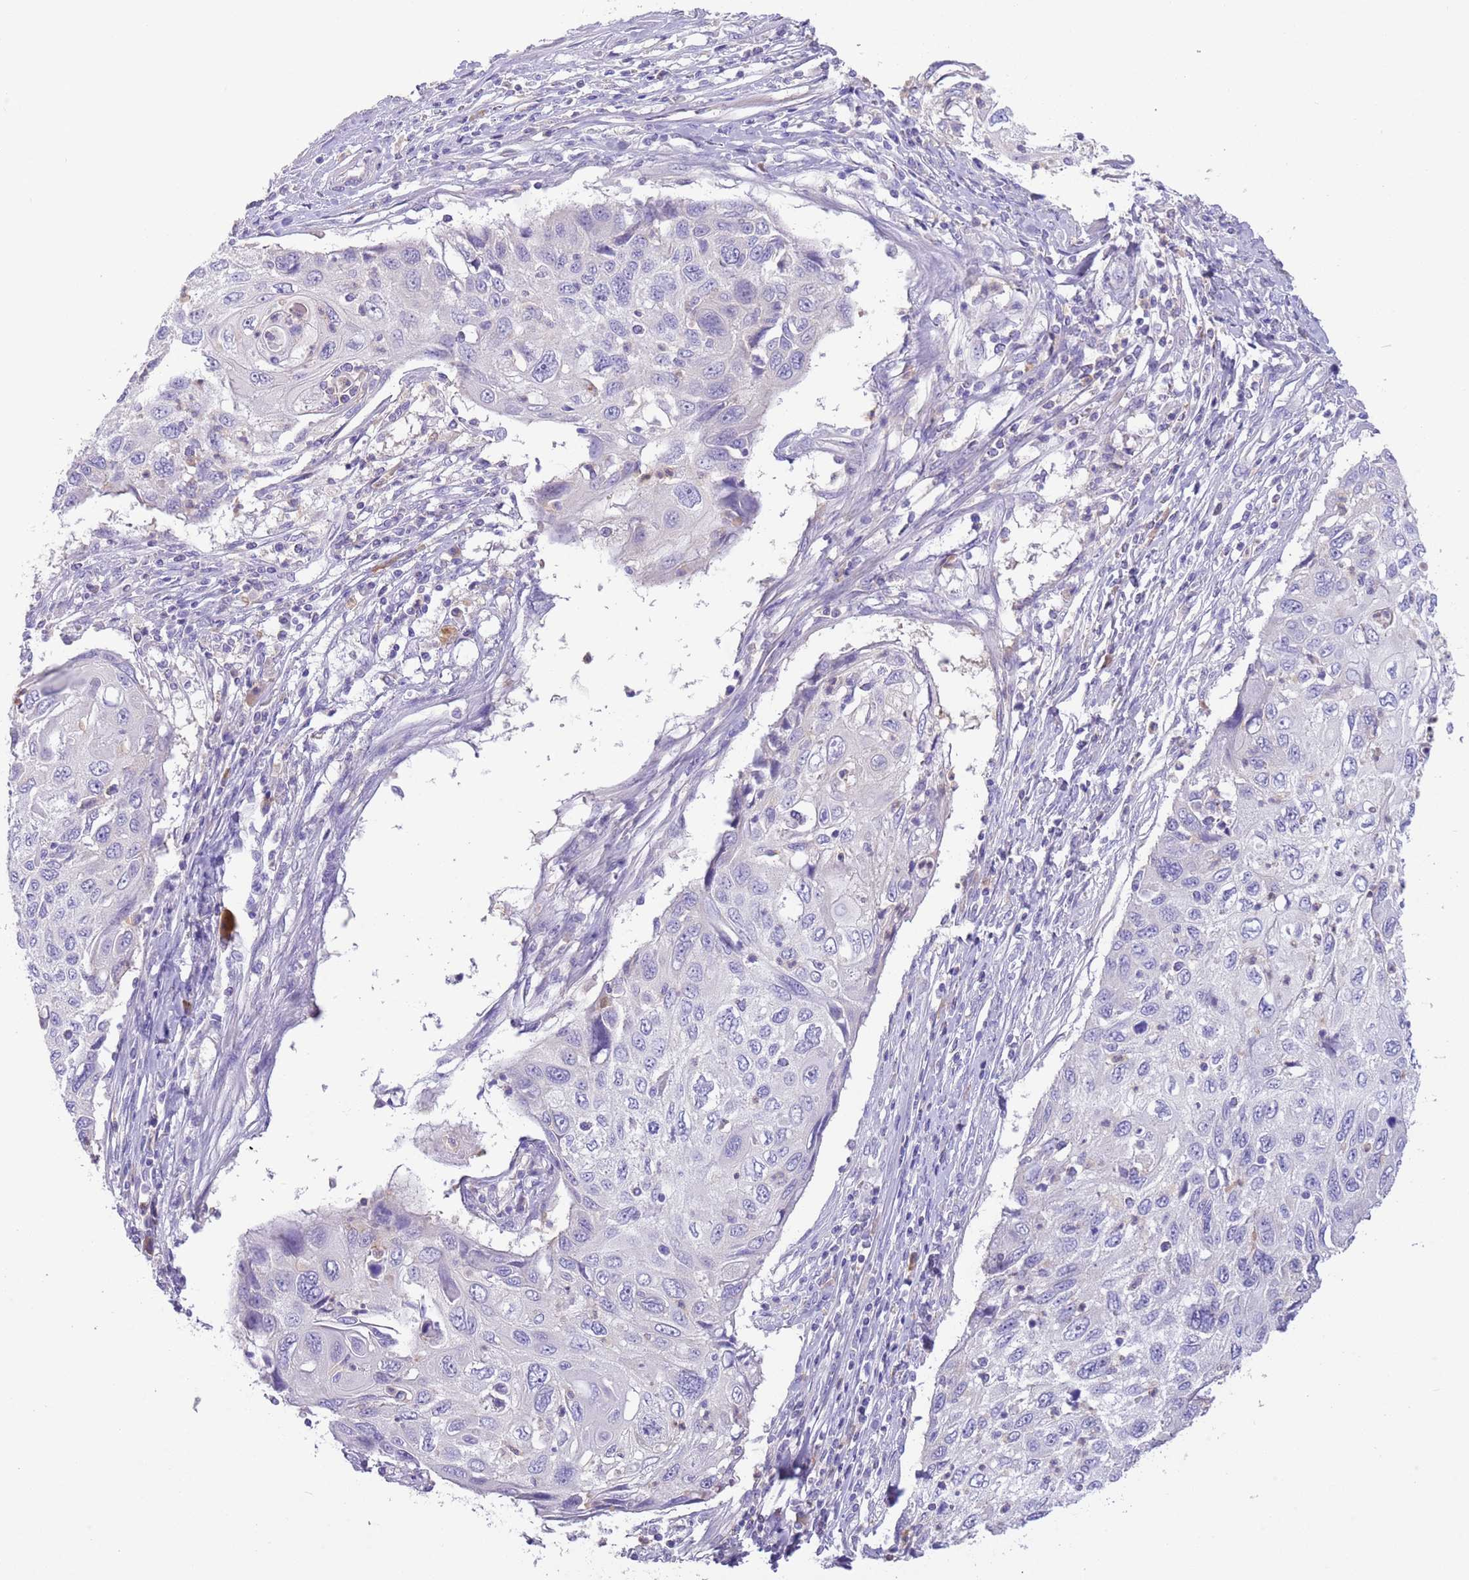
{"staining": {"intensity": "negative", "quantity": "none", "location": "none"}, "tissue": "cervical cancer", "cell_type": "Tumor cells", "image_type": "cancer", "snomed": [{"axis": "morphology", "description": "Squamous cell carcinoma, NOS"}, {"axis": "topography", "description": "Cervix"}], "caption": "Immunohistochemistry (IHC) of cervical cancer reveals no staining in tumor cells.", "gene": "IGFL4", "patient": {"sex": "female", "age": 70}}